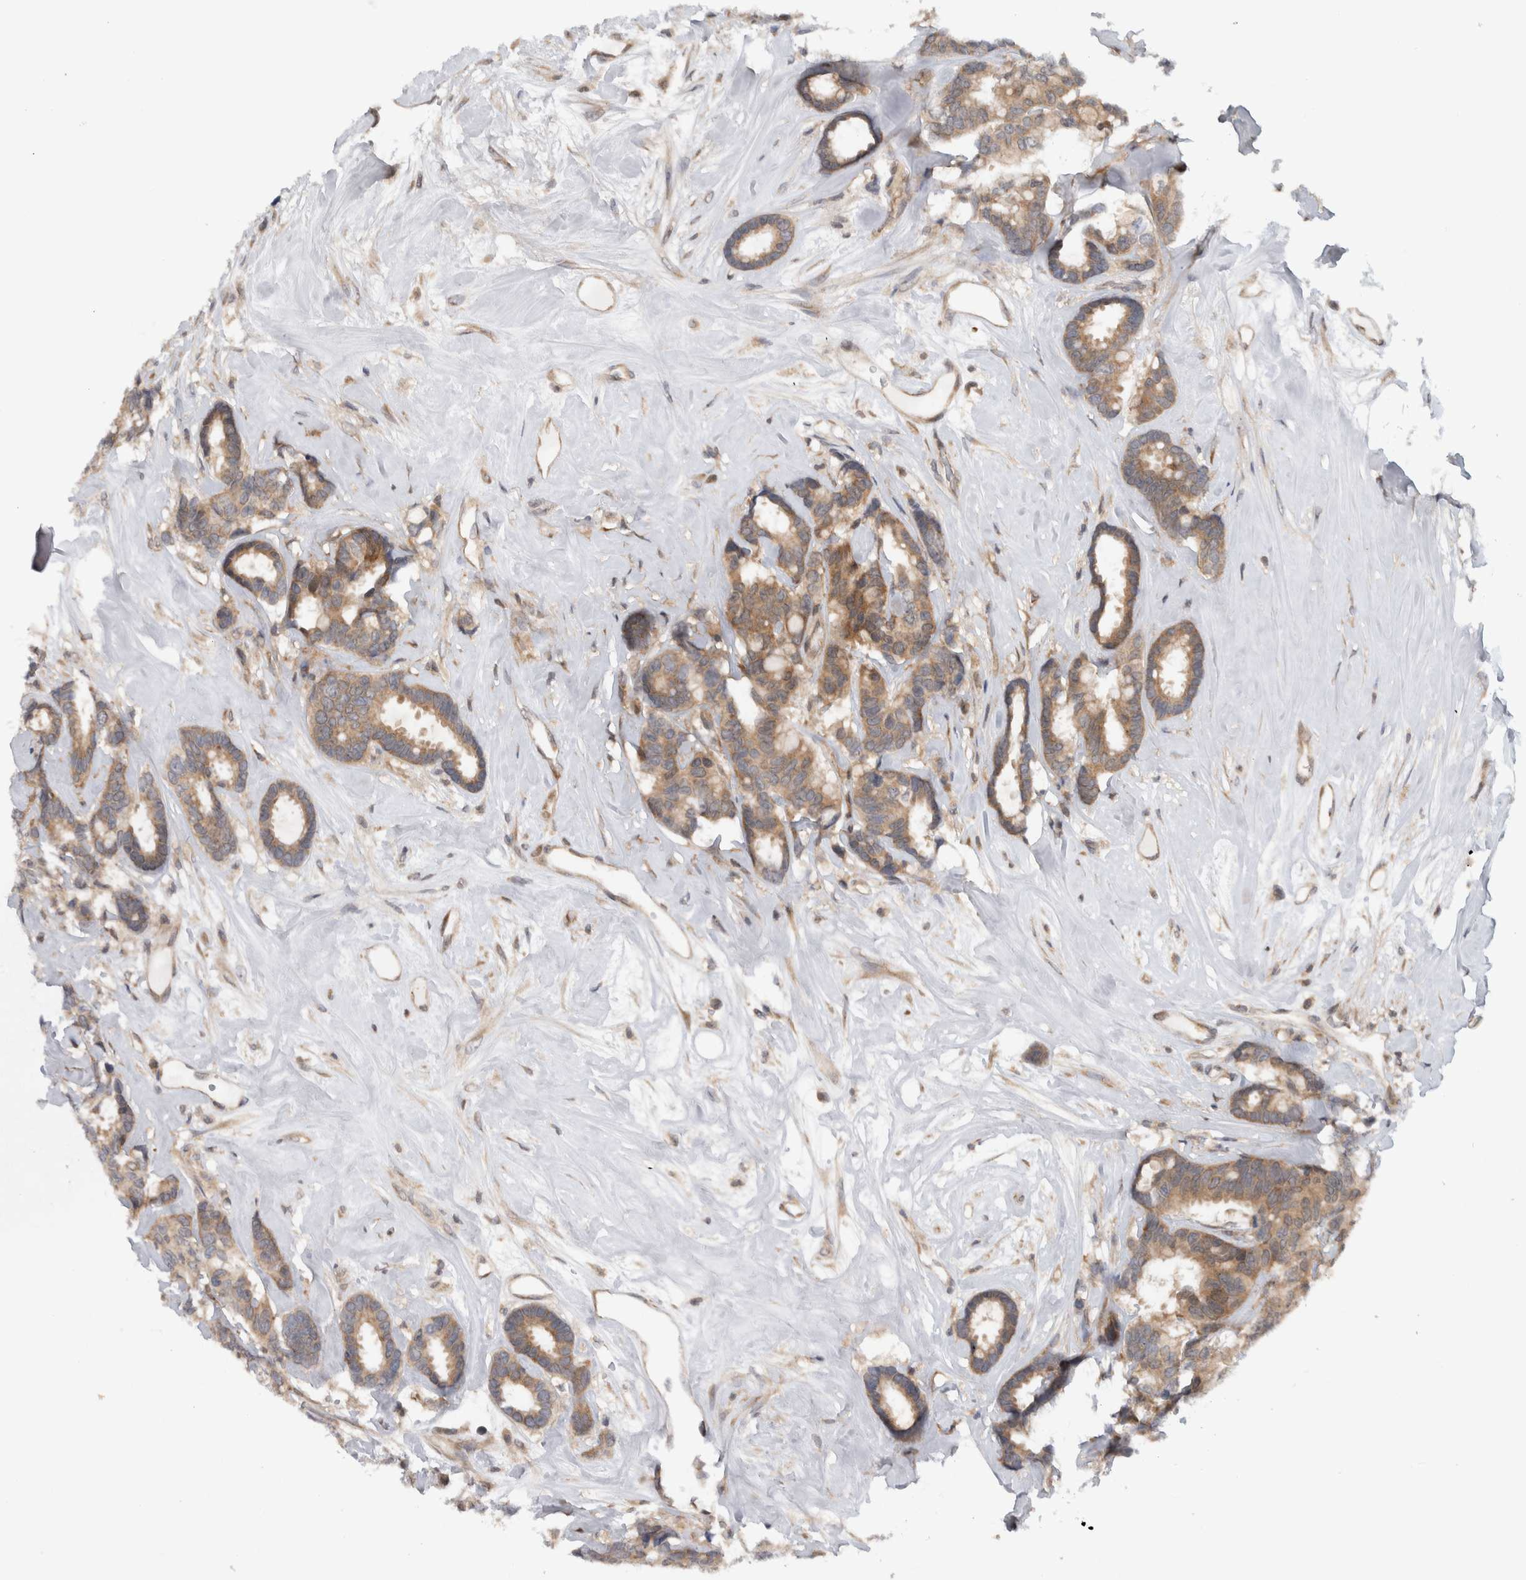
{"staining": {"intensity": "weak", "quantity": ">75%", "location": "cytoplasmic/membranous"}, "tissue": "breast cancer", "cell_type": "Tumor cells", "image_type": "cancer", "snomed": [{"axis": "morphology", "description": "Duct carcinoma"}, {"axis": "topography", "description": "Breast"}], "caption": "Protein staining exhibits weak cytoplasmic/membranous expression in approximately >75% of tumor cells in breast cancer (invasive ductal carcinoma).", "gene": "CCDC43", "patient": {"sex": "female", "age": 87}}